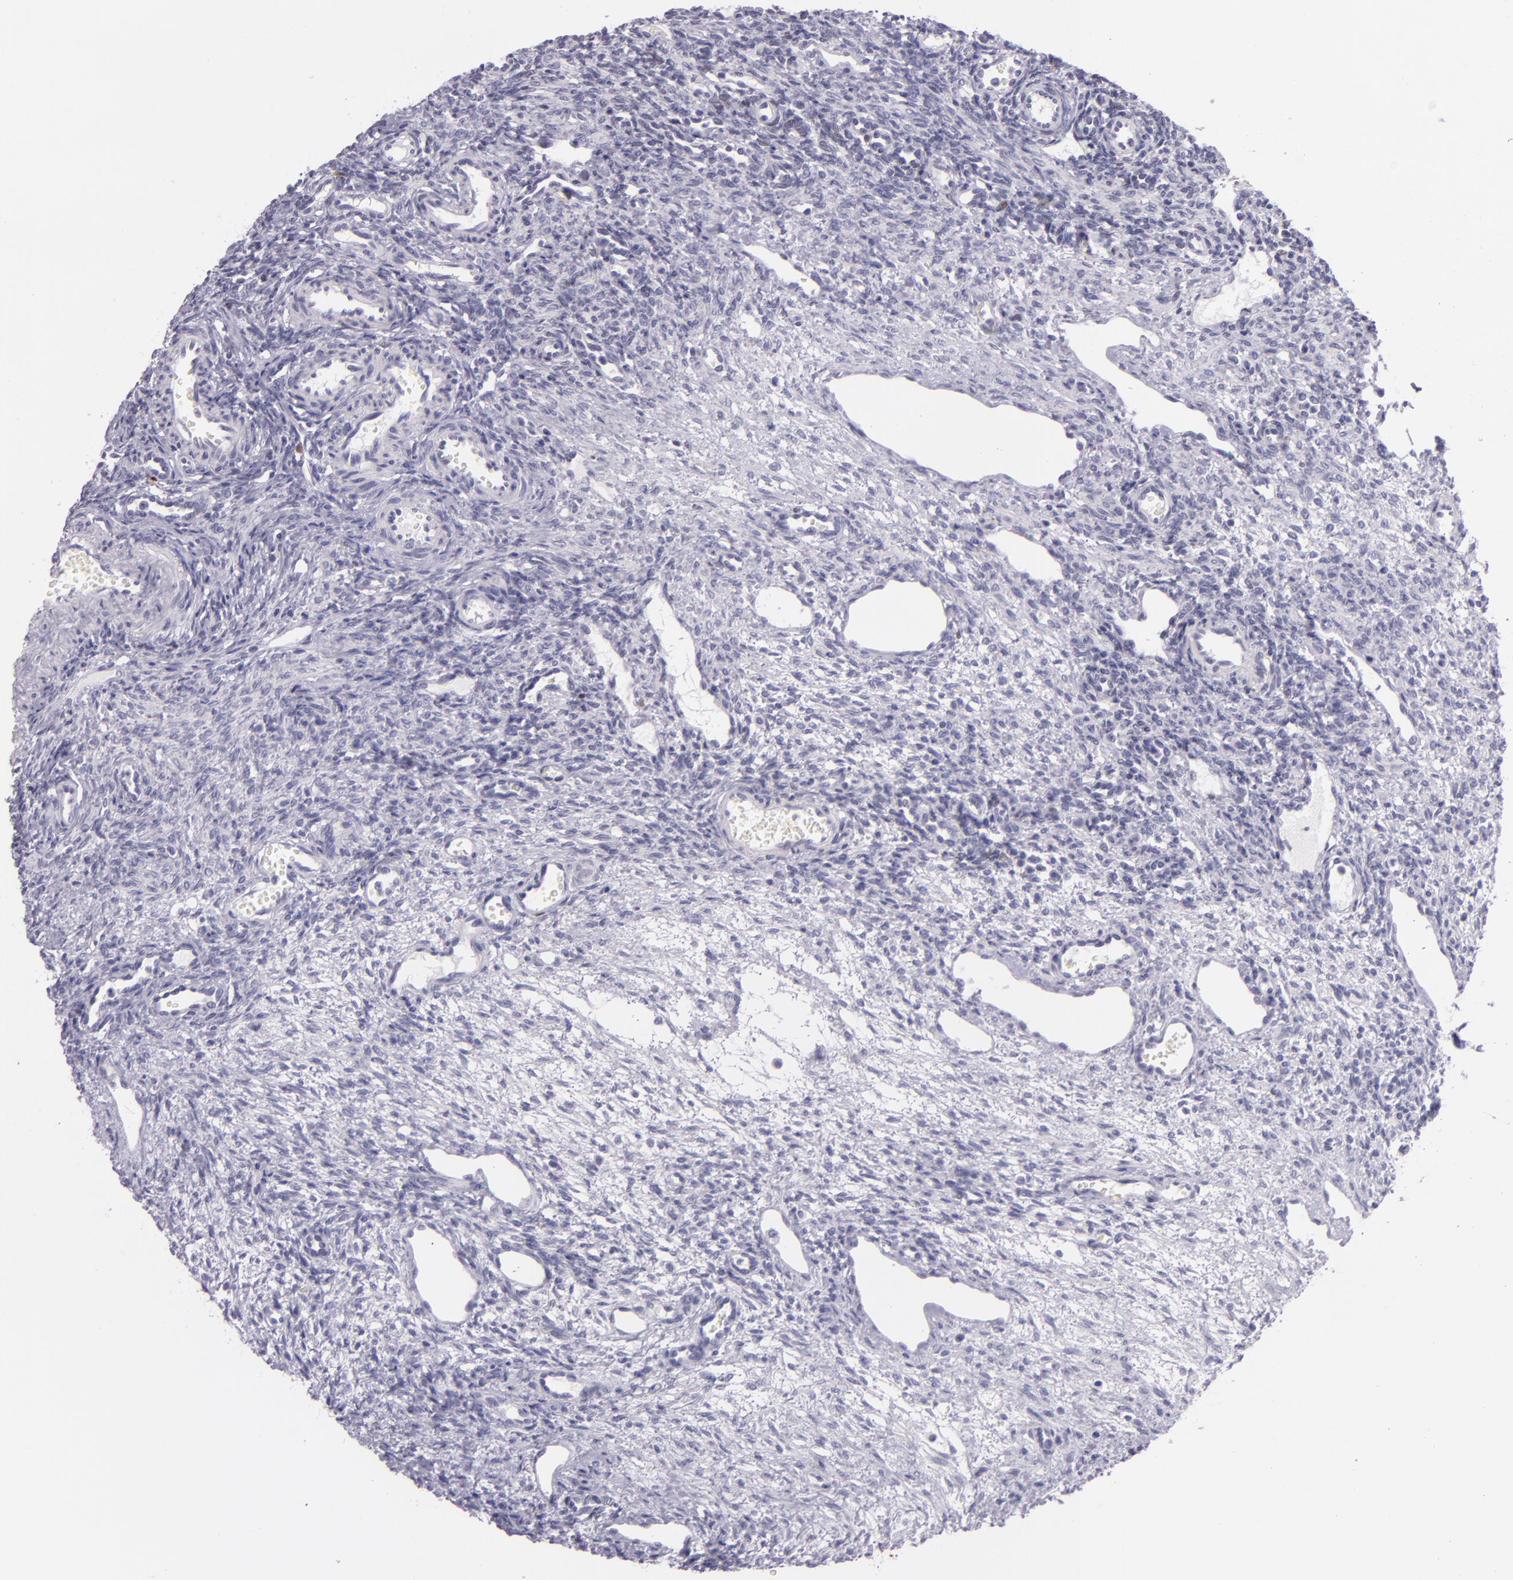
{"staining": {"intensity": "negative", "quantity": "none", "location": "none"}, "tissue": "ovary", "cell_type": "Follicle cells", "image_type": "normal", "snomed": [{"axis": "morphology", "description": "Normal tissue, NOS"}, {"axis": "topography", "description": "Ovary"}], "caption": "Immunohistochemistry photomicrograph of unremarkable ovary: human ovary stained with DAB shows no significant protein positivity in follicle cells.", "gene": "MT1A", "patient": {"sex": "female", "age": 33}}